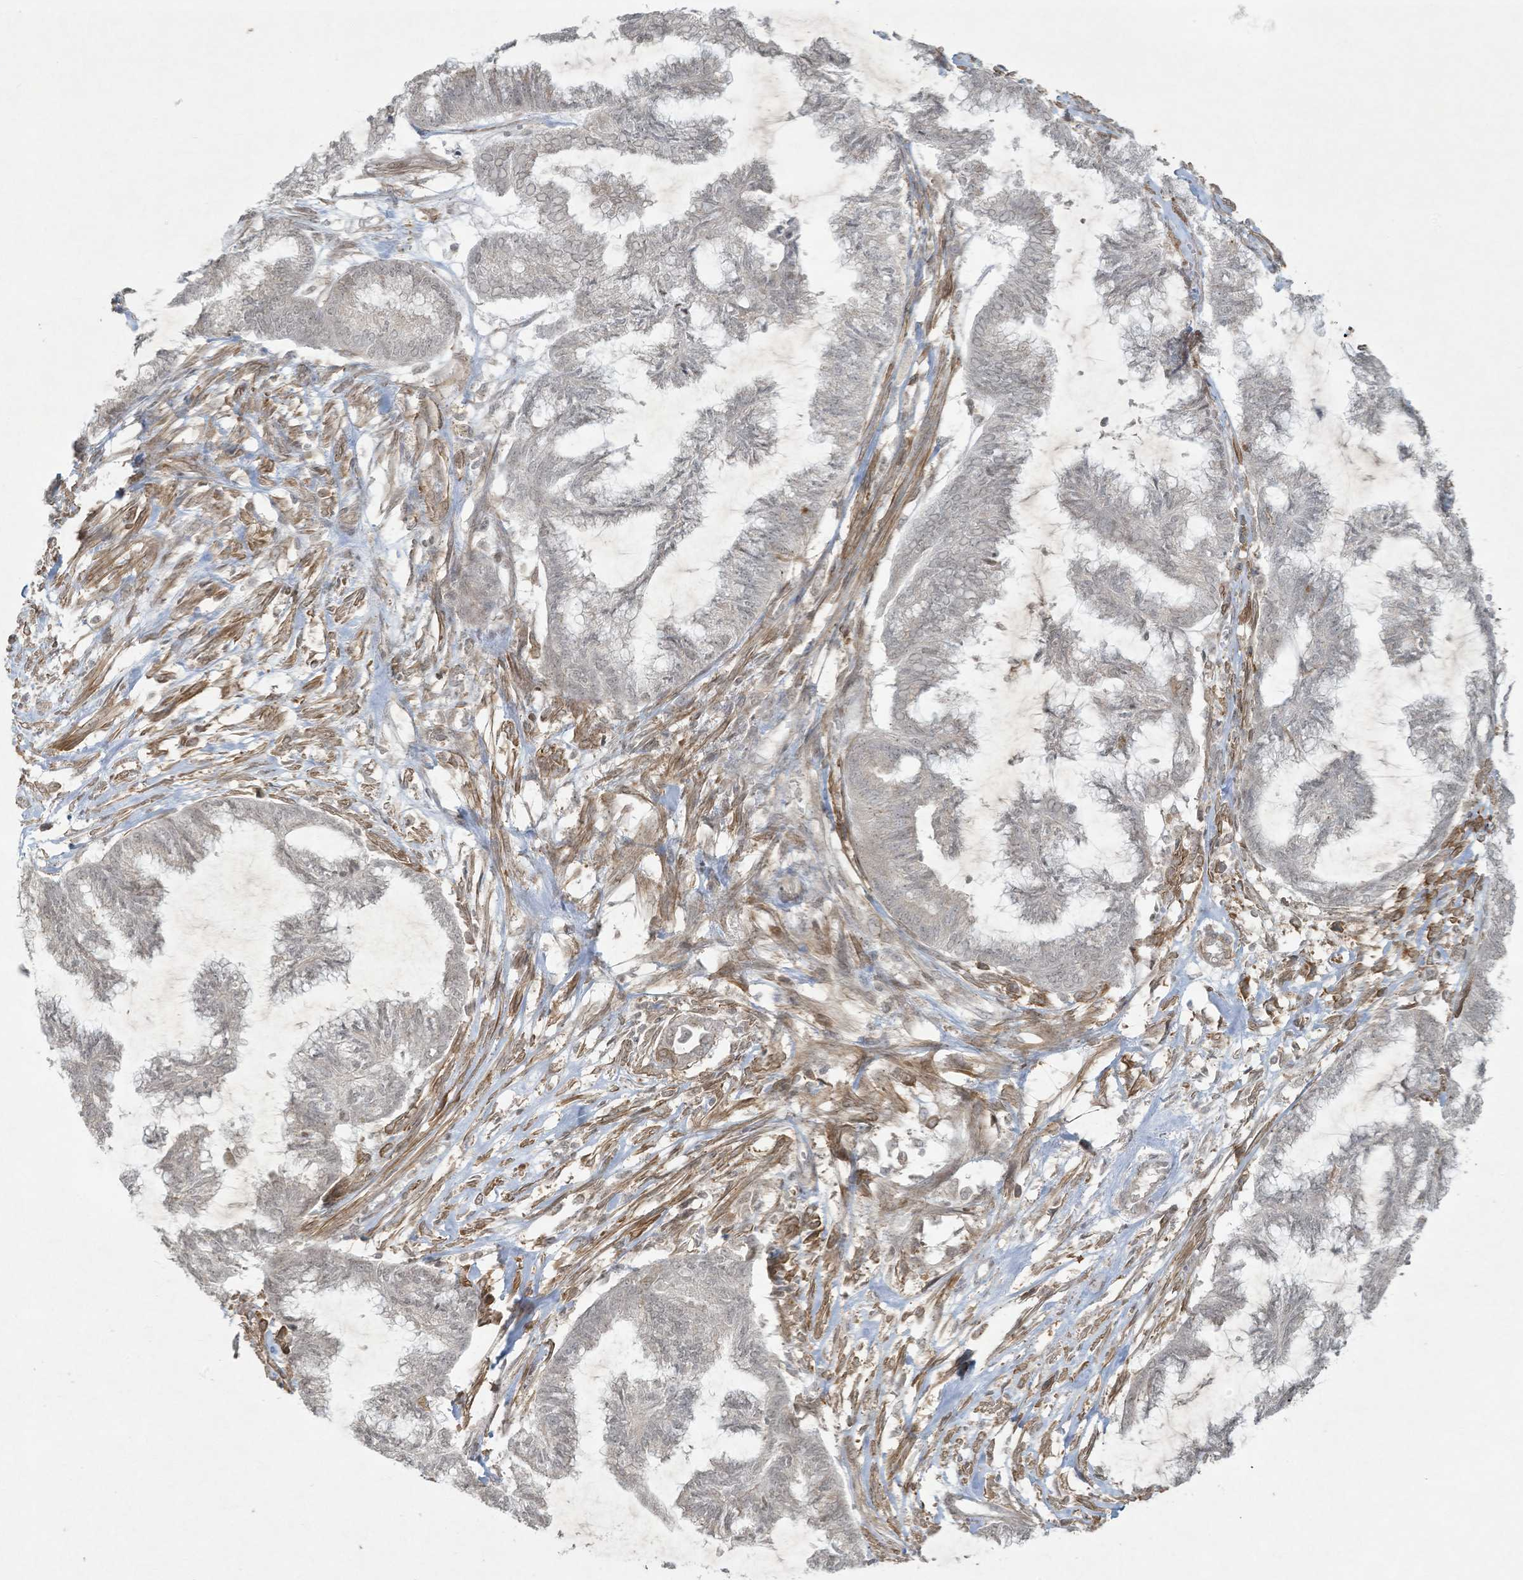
{"staining": {"intensity": "negative", "quantity": "none", "location": "none"}, "tissue": "endometrial cancer", "cell_type": "Tumor cells", "image_type": "cancer", "snomed": [{"axis": "morphology", "description": "Adenocarcinoma, NOS"}, {"axis": "topography", "description": "Endometrium"}], "caption": "A high-resolution photomicrograph shows IHC staining of endometrial cancer (adenocarcinoma), which displays no significant staining in tumor cells. (Stains: DAB immunohistochemistry with hematoxylin counter stain, Microscopy: brightfield microscopy at high magnification).", "gene": "ZNF263", "patient": {"sex": "female", "age": 86}}